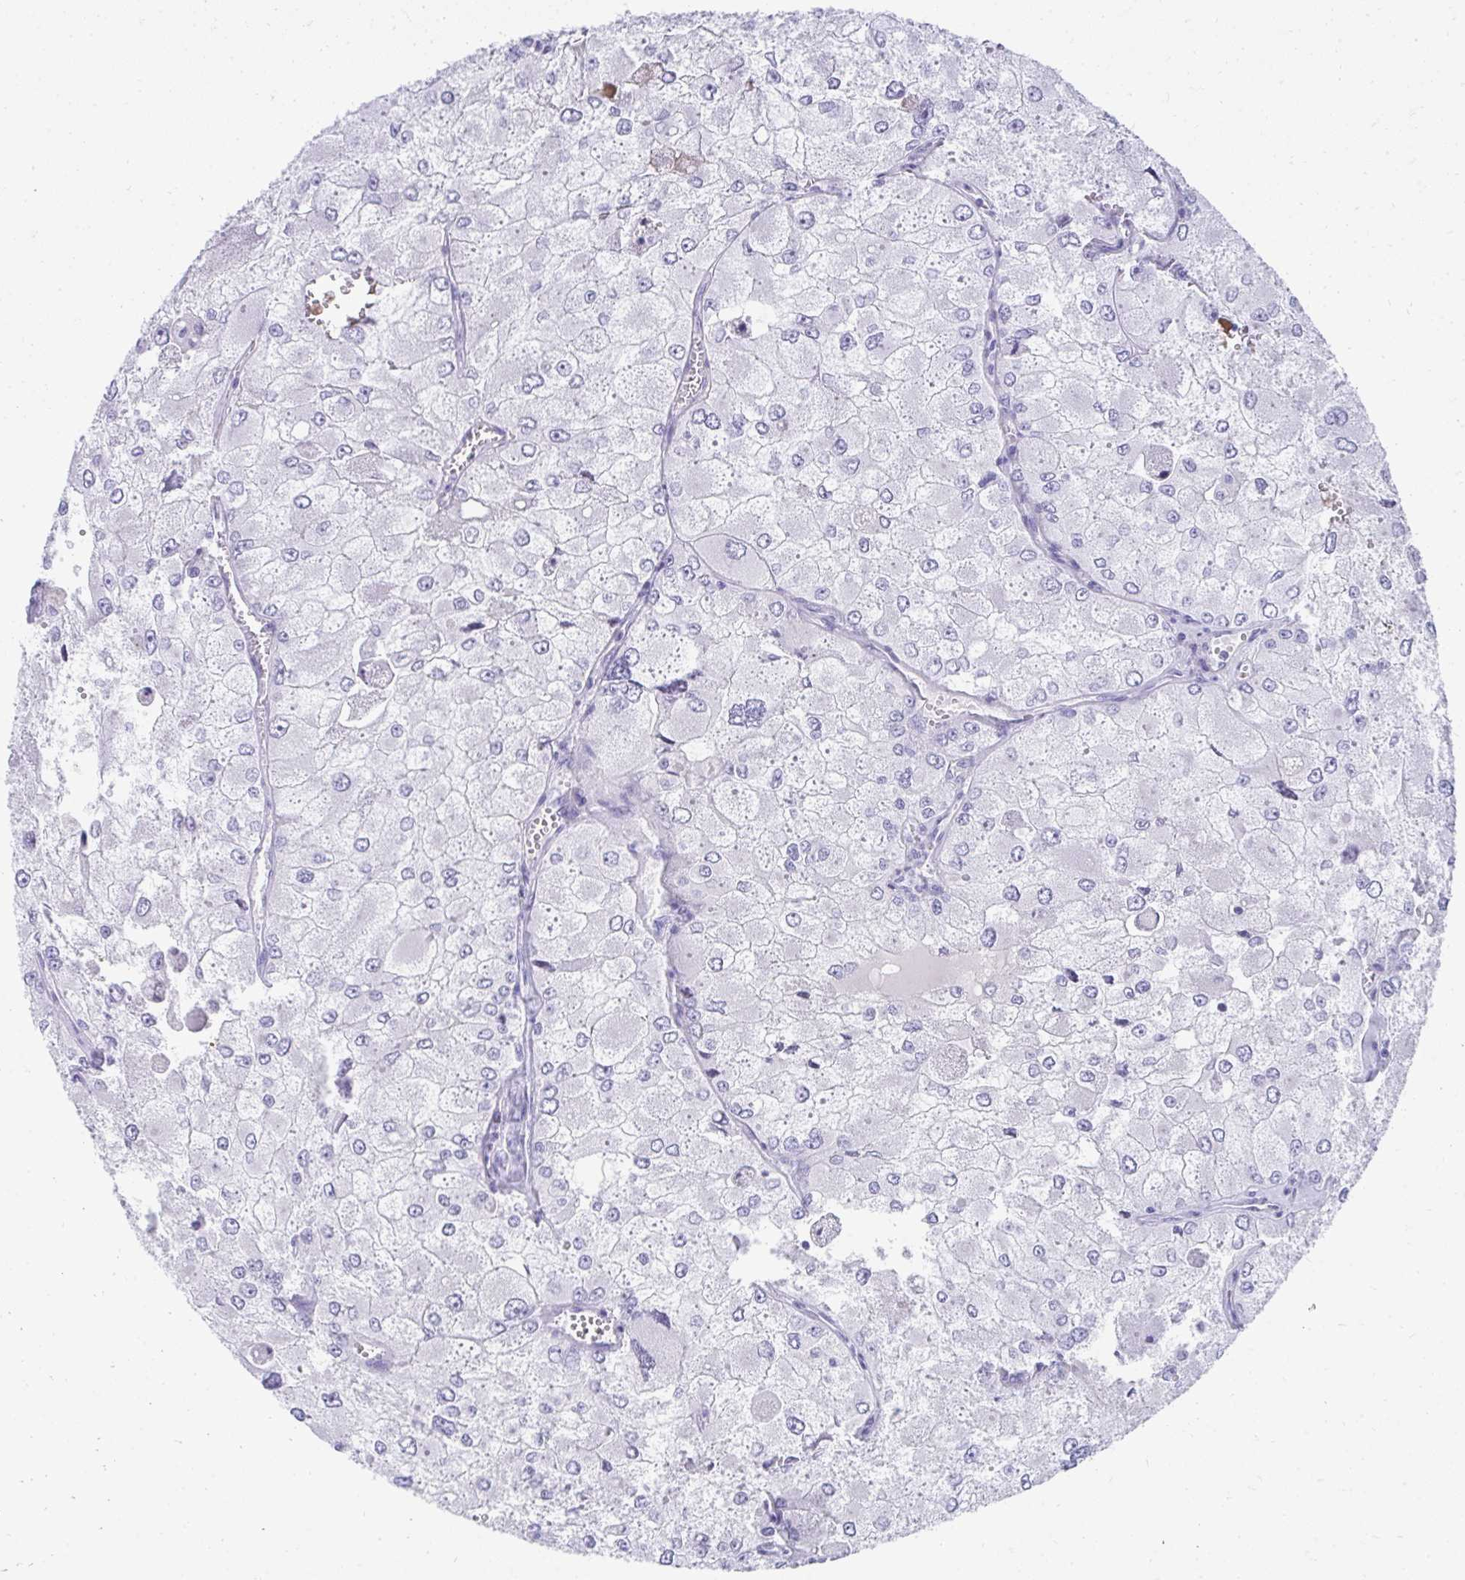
{"staining": {"intensity": "negative", "quantity": "none", "location": "none"}, "tissue": "renal cancer", "cell_type": "Tumor cells", "image_type": "cancer", "snomed": [{"axis": "morphology", "description": "Adenocarcinoma, NOS"}, {"axis": "topography", "description": "Kidney"}], "caption": "The immunohistochemistry (IHC) histopathology image has no significant positivity in tumor cells of renal cancer (adenocarcinoma) tissue.", "gene": "TNNT1", "patient": {"sex": "female", "age": 70}}